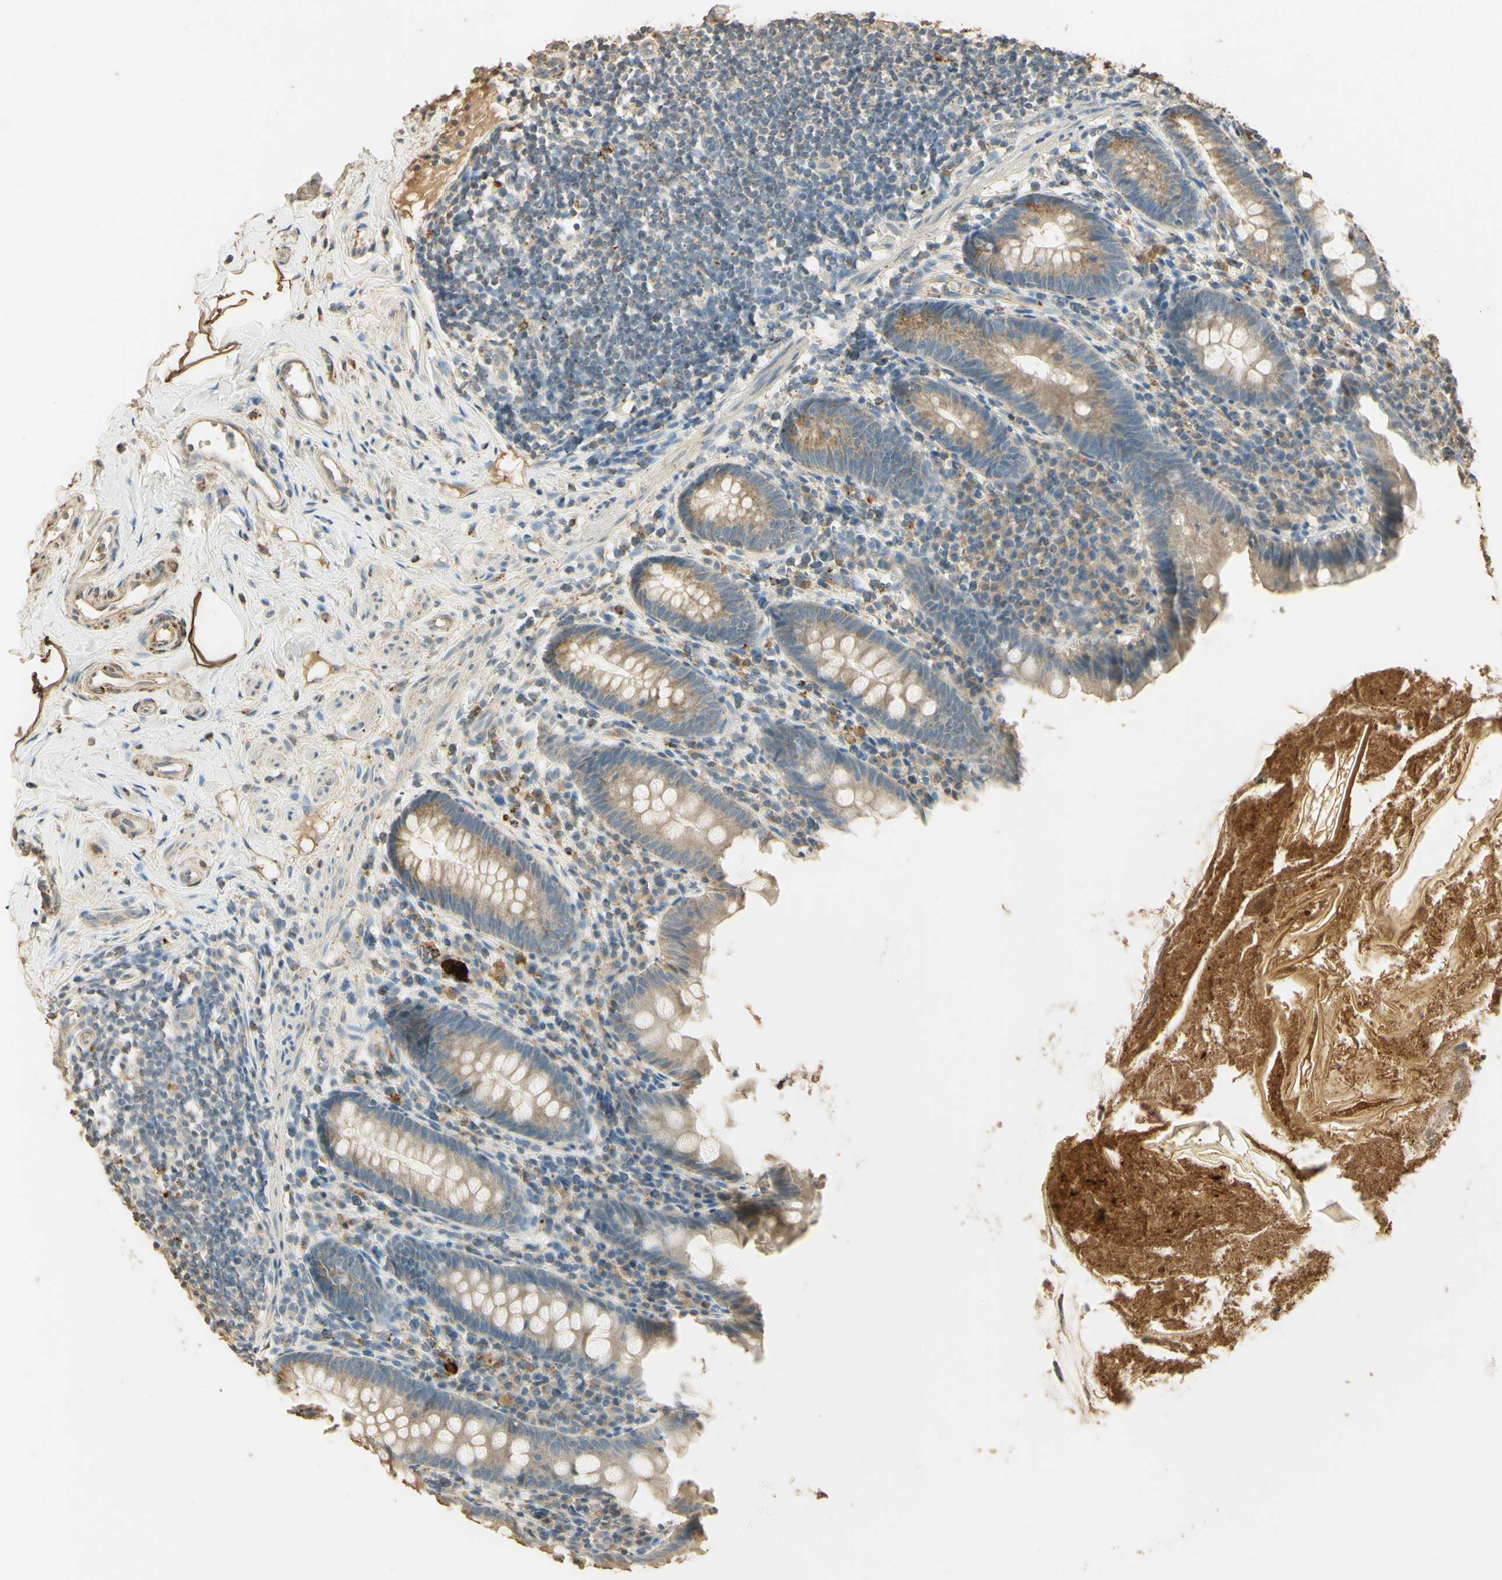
{"staining": {"intensity": "weak", "quantity": "<25%", "location": "cytoplasmic/membranous"}, "tissue": "appendix", "cell_type": "Glandular cells", "image_type": "normal", "snomed": [{"axis": "morphology", "description": "Normal tissue, NOS"}, {"axis": "topography", "description": "Appendix"}], "caption": "This micrograph is of normal appendix stained with IHC to label a protein in brown with the nuclei are counter-stained blue. There is no expression in glandular cells.", "gene": "ARHGEF17", "patient": {"sex": "male", "age": 52}}